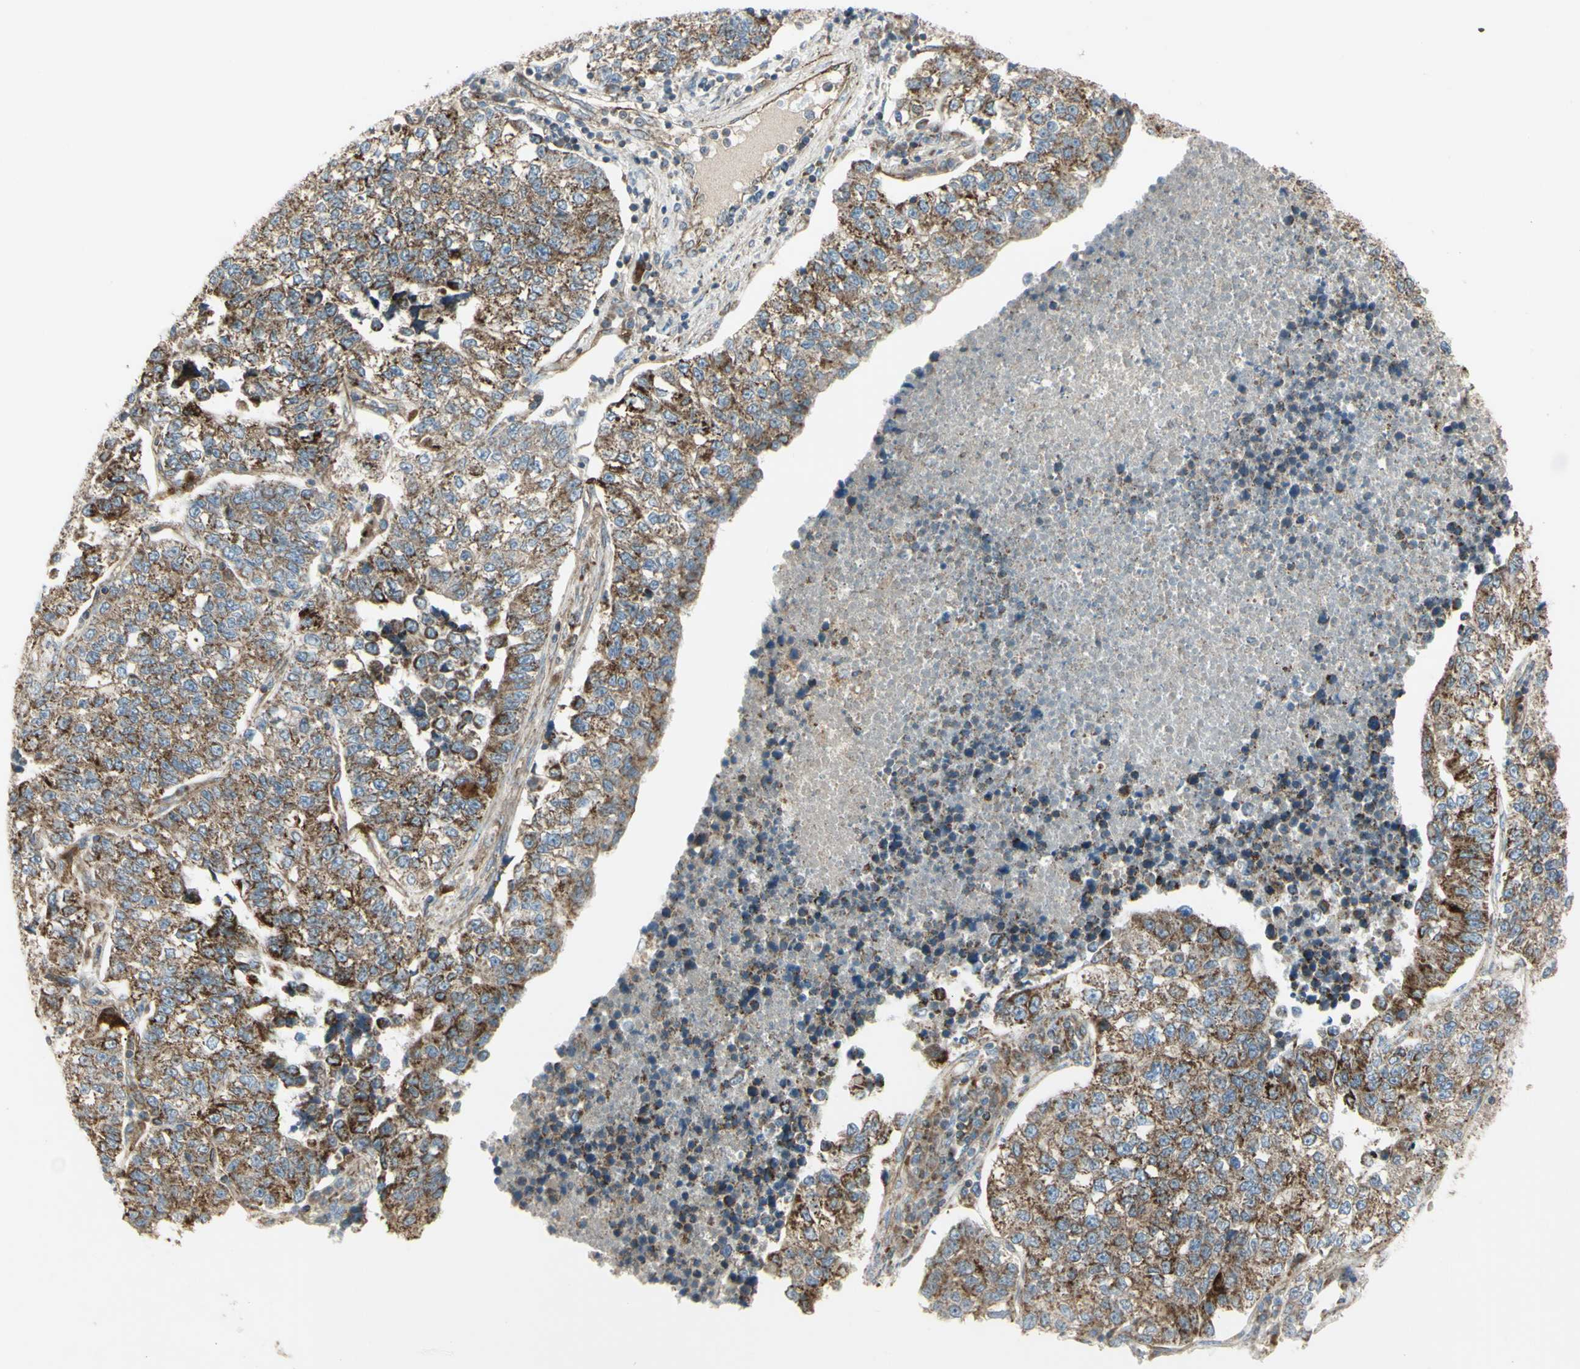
{"staining": {"intensity": "moderate", "quantity": ">75%", "location": "cytoplasmic/membranous"}, "tissue": "lung cancer", "cell_type": "Tumor cells", "image_type": "cancer", "snomed": [{"axis": "morphology", "description": "Adenocarcinoma, NOS"}, {"axis": "topography", "description": "Lung"}], "caption": "Immunohistochemistry (DAB) staining of lung adenocarcinoma exhibits moderate cytoplasmic/membranous protein expression in about >75% of tumor cells. The staining was performed using DAB (3,3'-diaminobenzidine), with brown indicating positive protein expression. Nuclei are stained blue with hematoxylin.", "gene": "CYB5R1", "patient": {"sex": "male", "age": 49}}